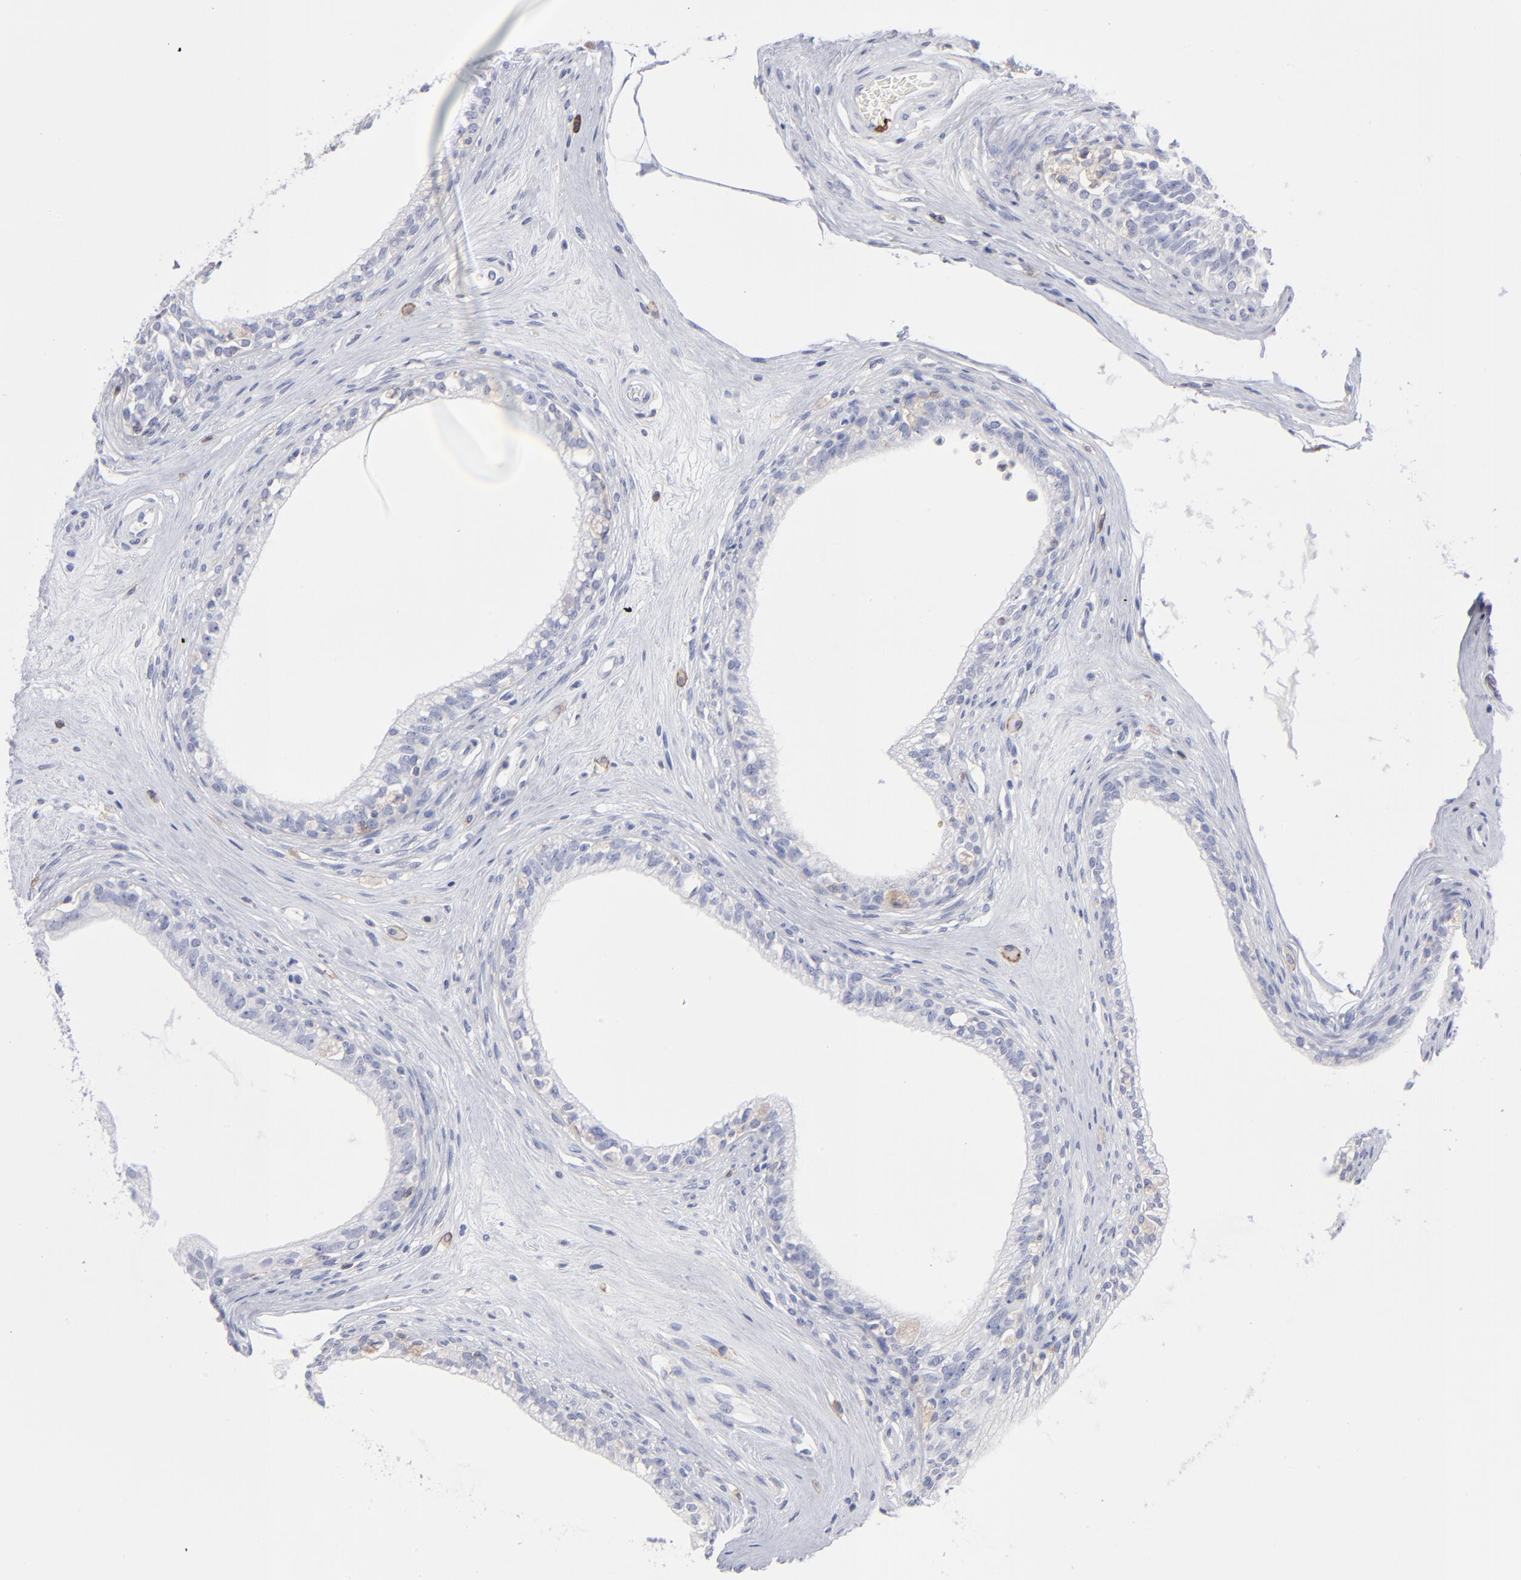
{"staining": {"intensity": "negative", "quantity": "none", "location": "none"}, "tissue": "epididymis", "cell_type": "Glandular cells", "image_type": "normal", "snomed": [{"axis": "morphology", "description": "Normal tissue, NOS"}, {"axis": "morphology", "description": "Inflammation, NOS"}, {"axis": "topography", "description": "Epididymis"}], "caption": "An immunohistochemistry (IHC) image of normal epididymis is shown. There is no staining in glandular cells of epididymis.", "gene": "LAT2", "patient": {"sex": "male", "age": 84}}